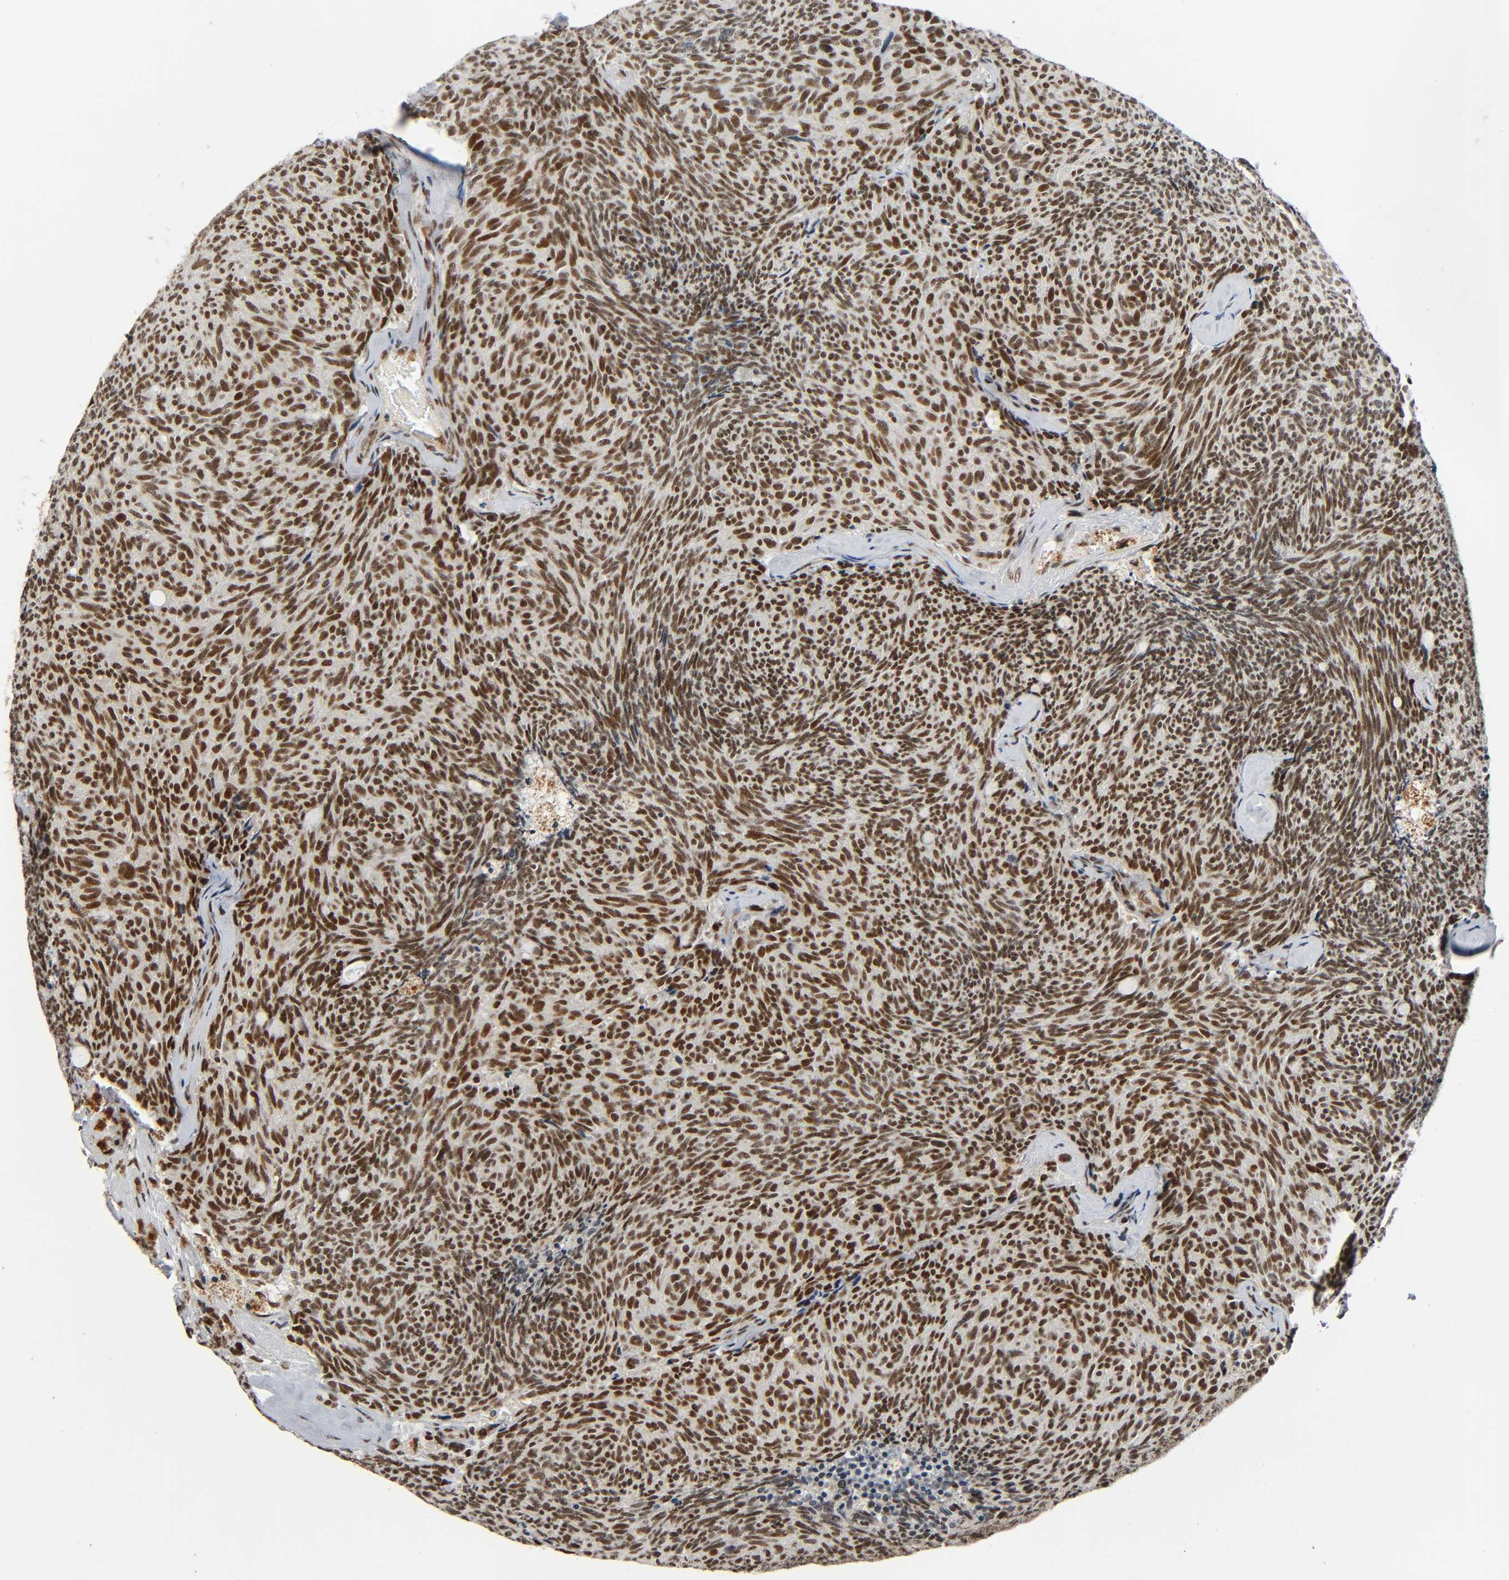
{"staining": {"intensity": "strong", "quantity": ">75%", "location": "nuclear"}, "tissue": "carcinoid", "cell_type": "Tumor cells", "image_type": "cancer", "snomed": [{"axis": "morphology", "description": "Carcinoid, malignant, NOS"}, {"axis": "topography", "description": "Pancreas"}], "caption": "The photomicrograph demonstrates staining of carcinoid (malignant), revealing strong nuclear protein staining (brown color) within tumor cells.", "gene": "CDK9", "patient": {"sex": "female", "age": 54}}